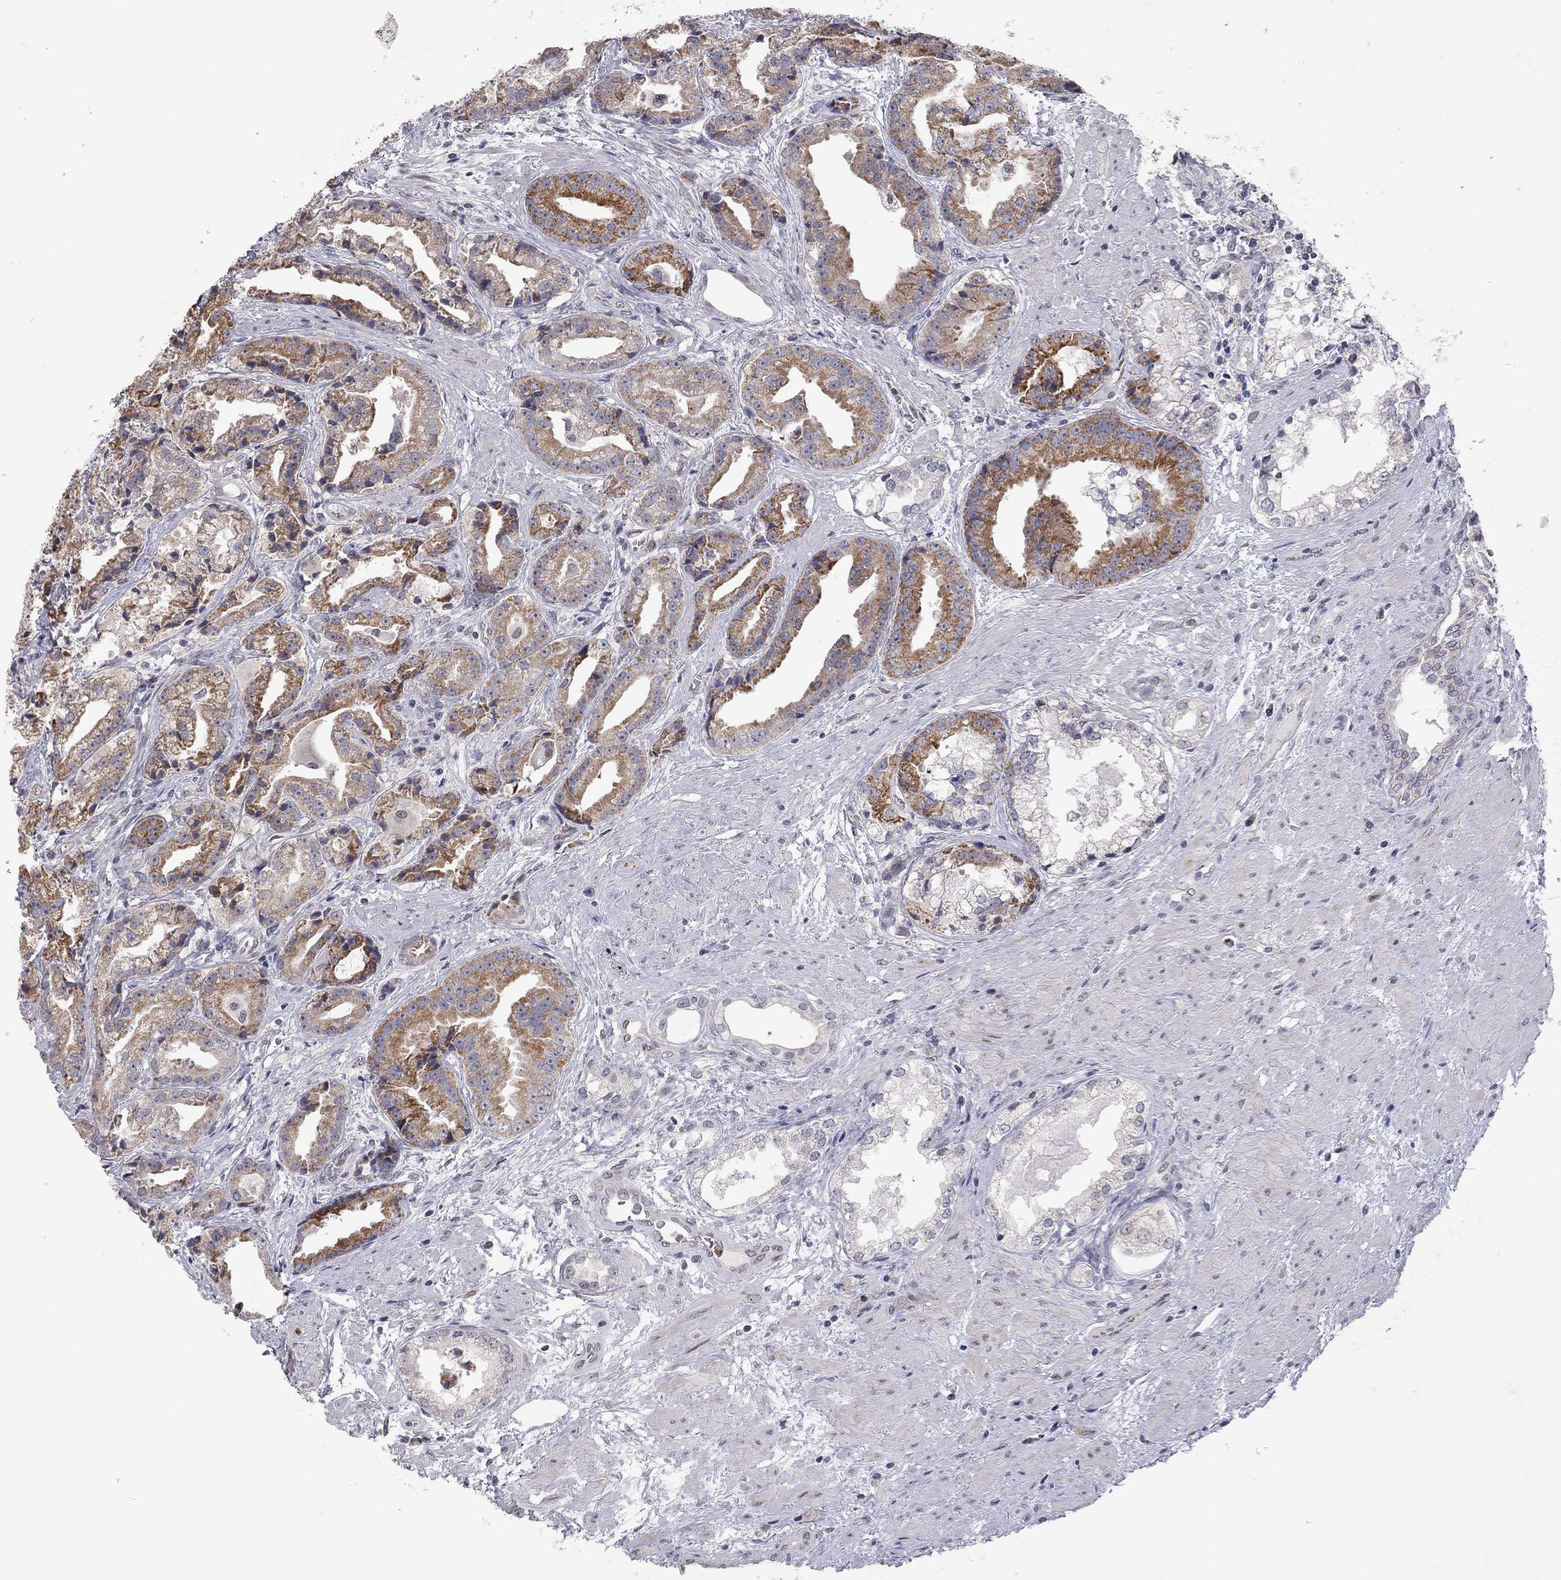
{"staining": {"intensity": "strong", "quantity": "<25%", "location": "cytoplasmic/membranous"}, "tissue": "prostate cancer", "cell_type": "Tumor cells", "image_type": "cancer", "snomed": [{"axis": "morphology", "description": "Adenocarcinoma, NOS"}, {"axis": "morphology", "description": "Adenocarcinoma, High grade"}, {"axis": "topography", "description": "Prostate"}], "caption": "Human high-grade adenocarcinoma (prostate) stained with a protein marker displays strong staining in tumor cells.", "gene": "MC3R", "patient": {"sex": "male", "age": 64}}